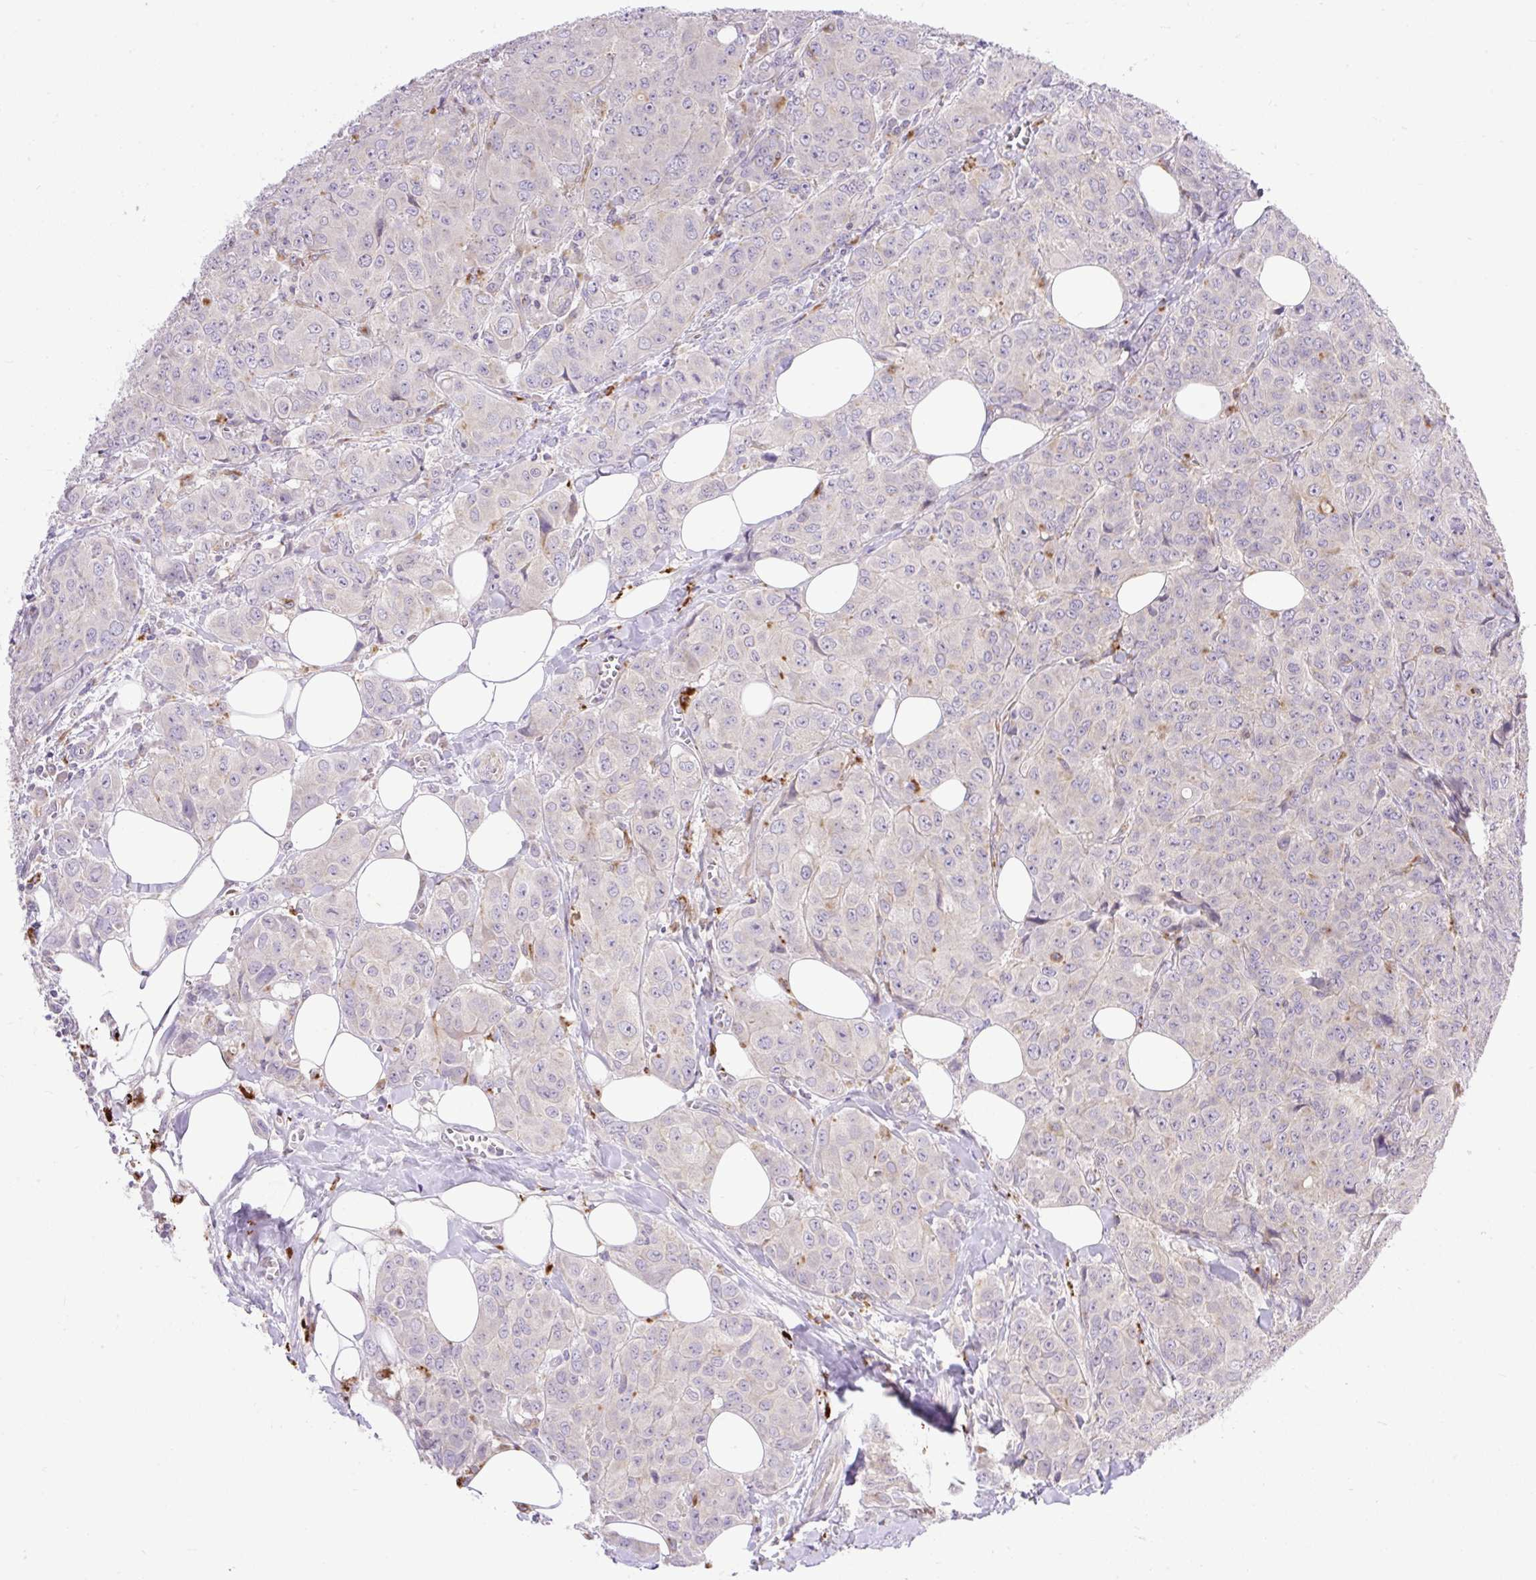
{"staining": {"intensity": "negative", "quantity": "none", "location": "none"}, "tissue": "breast cancer", "cell_type": "Tumor cells", "image_type": "cancer", "snomed": [{"axis": "morphology", "description": "Duct carcinoma"}, {"axis": "topography", "description": "Breast"}], "caption": "Infiltrating ductal carcinoma (breast) stained for a protein using immunohistochemistry (IHC) exhibits no positivity tumor cells.", "gene": "HEXB", "patient": {"sex": "female", "age": 43}}